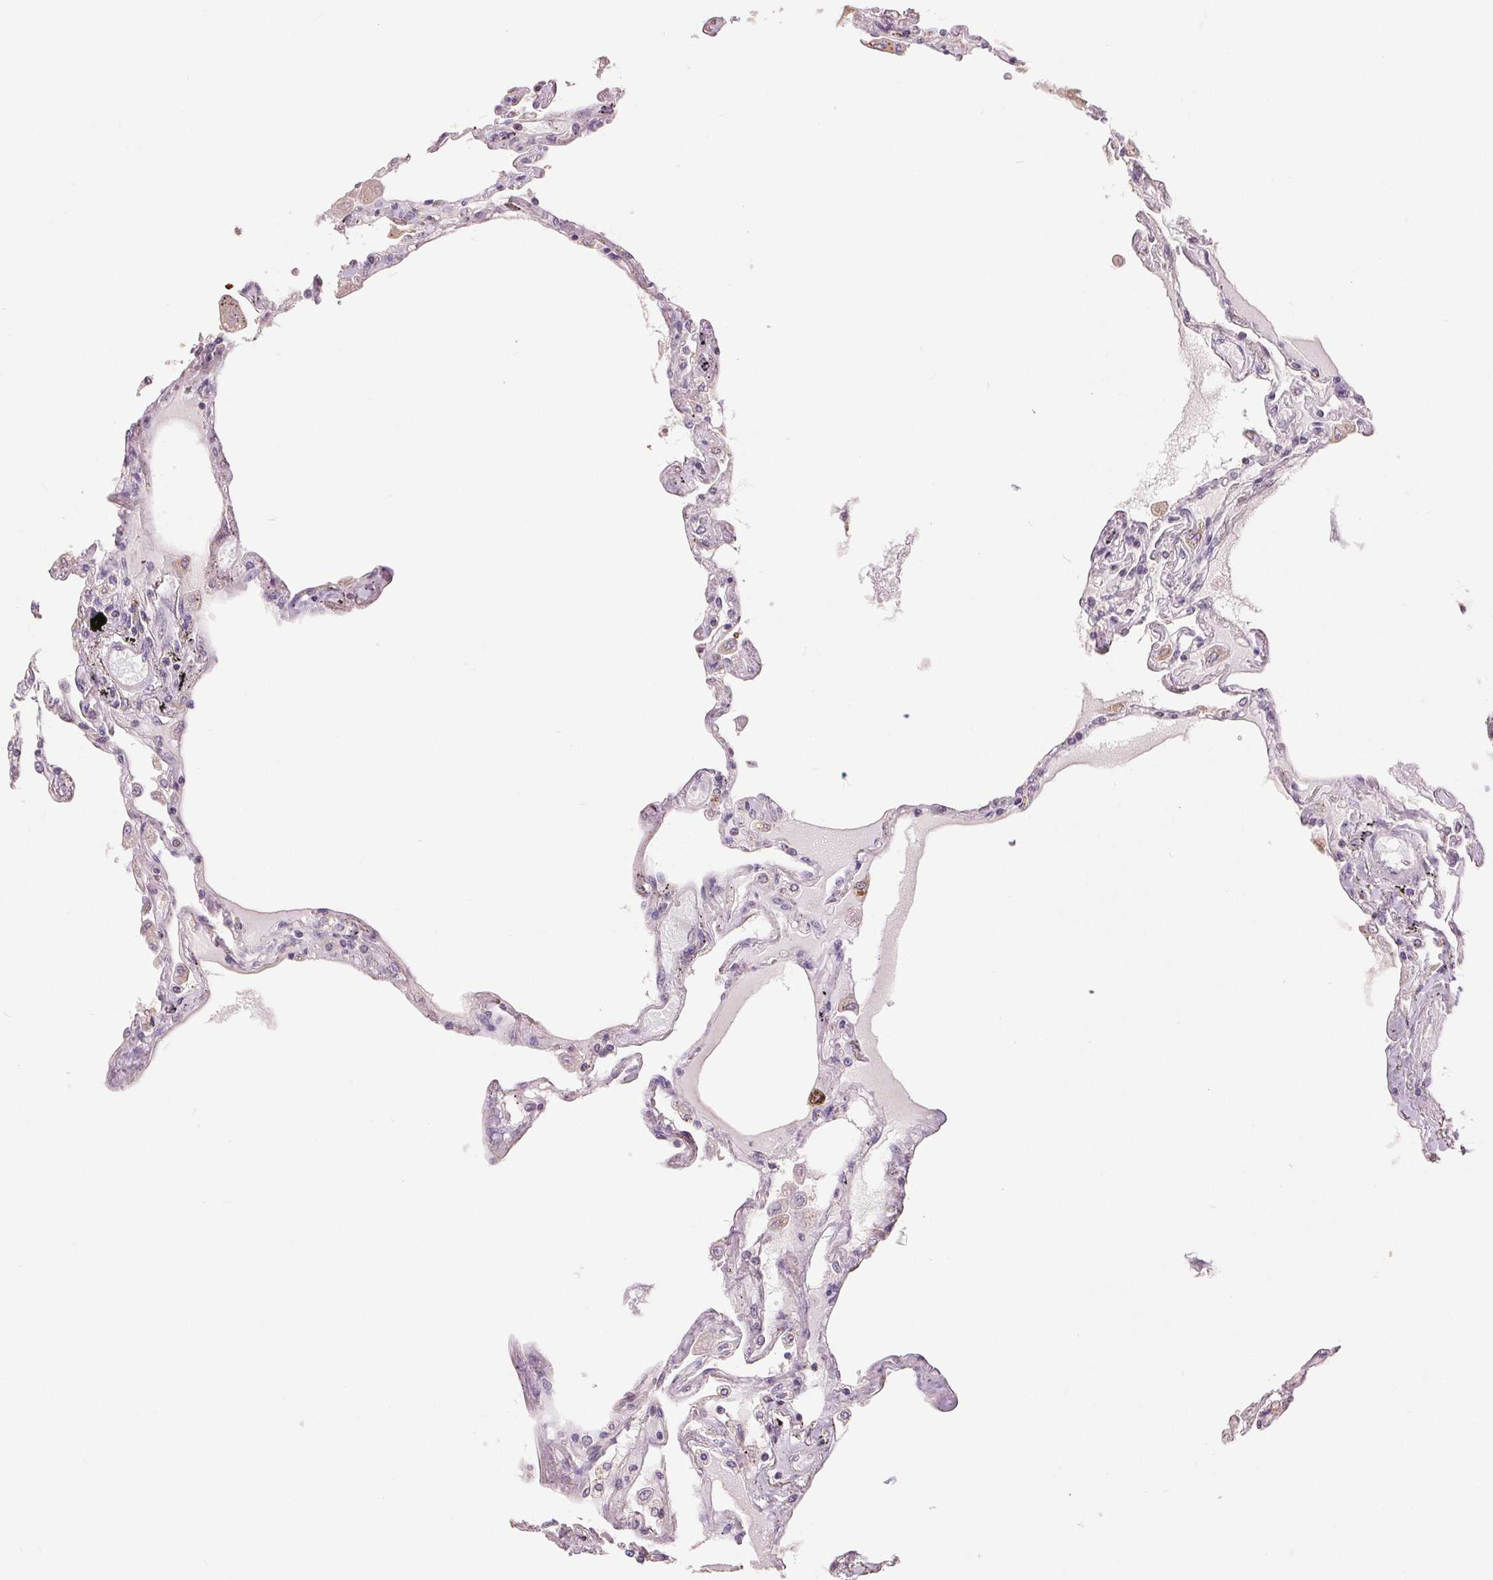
{"staining": {"intensity": "weak", "quantity": "25%-75%", "location": "cytoplasmic/membranous"}, "tissue": "lung", "cell_type": "Alveolar cells", "image_type": "normal", "snomed": [{"axis": "morphology", "description": "Normal tissue, NOS"}, {"axis": "morphology", "description": "Adenocarcinoma, NOS"}, {"axis": "topography", "description": "Cartilage tissue"}, {"axis": "topography", "description": "Lung"}], "caption": "Alveolar cells display weak cytoplasmic/membranous staining in approximately 25%-75% of cells in benign lung. Ihc stains the protein in brown and the nuclei are stained blue.", "gene": "DGUOK", "patient": {"sex": "female", "age": 67}}